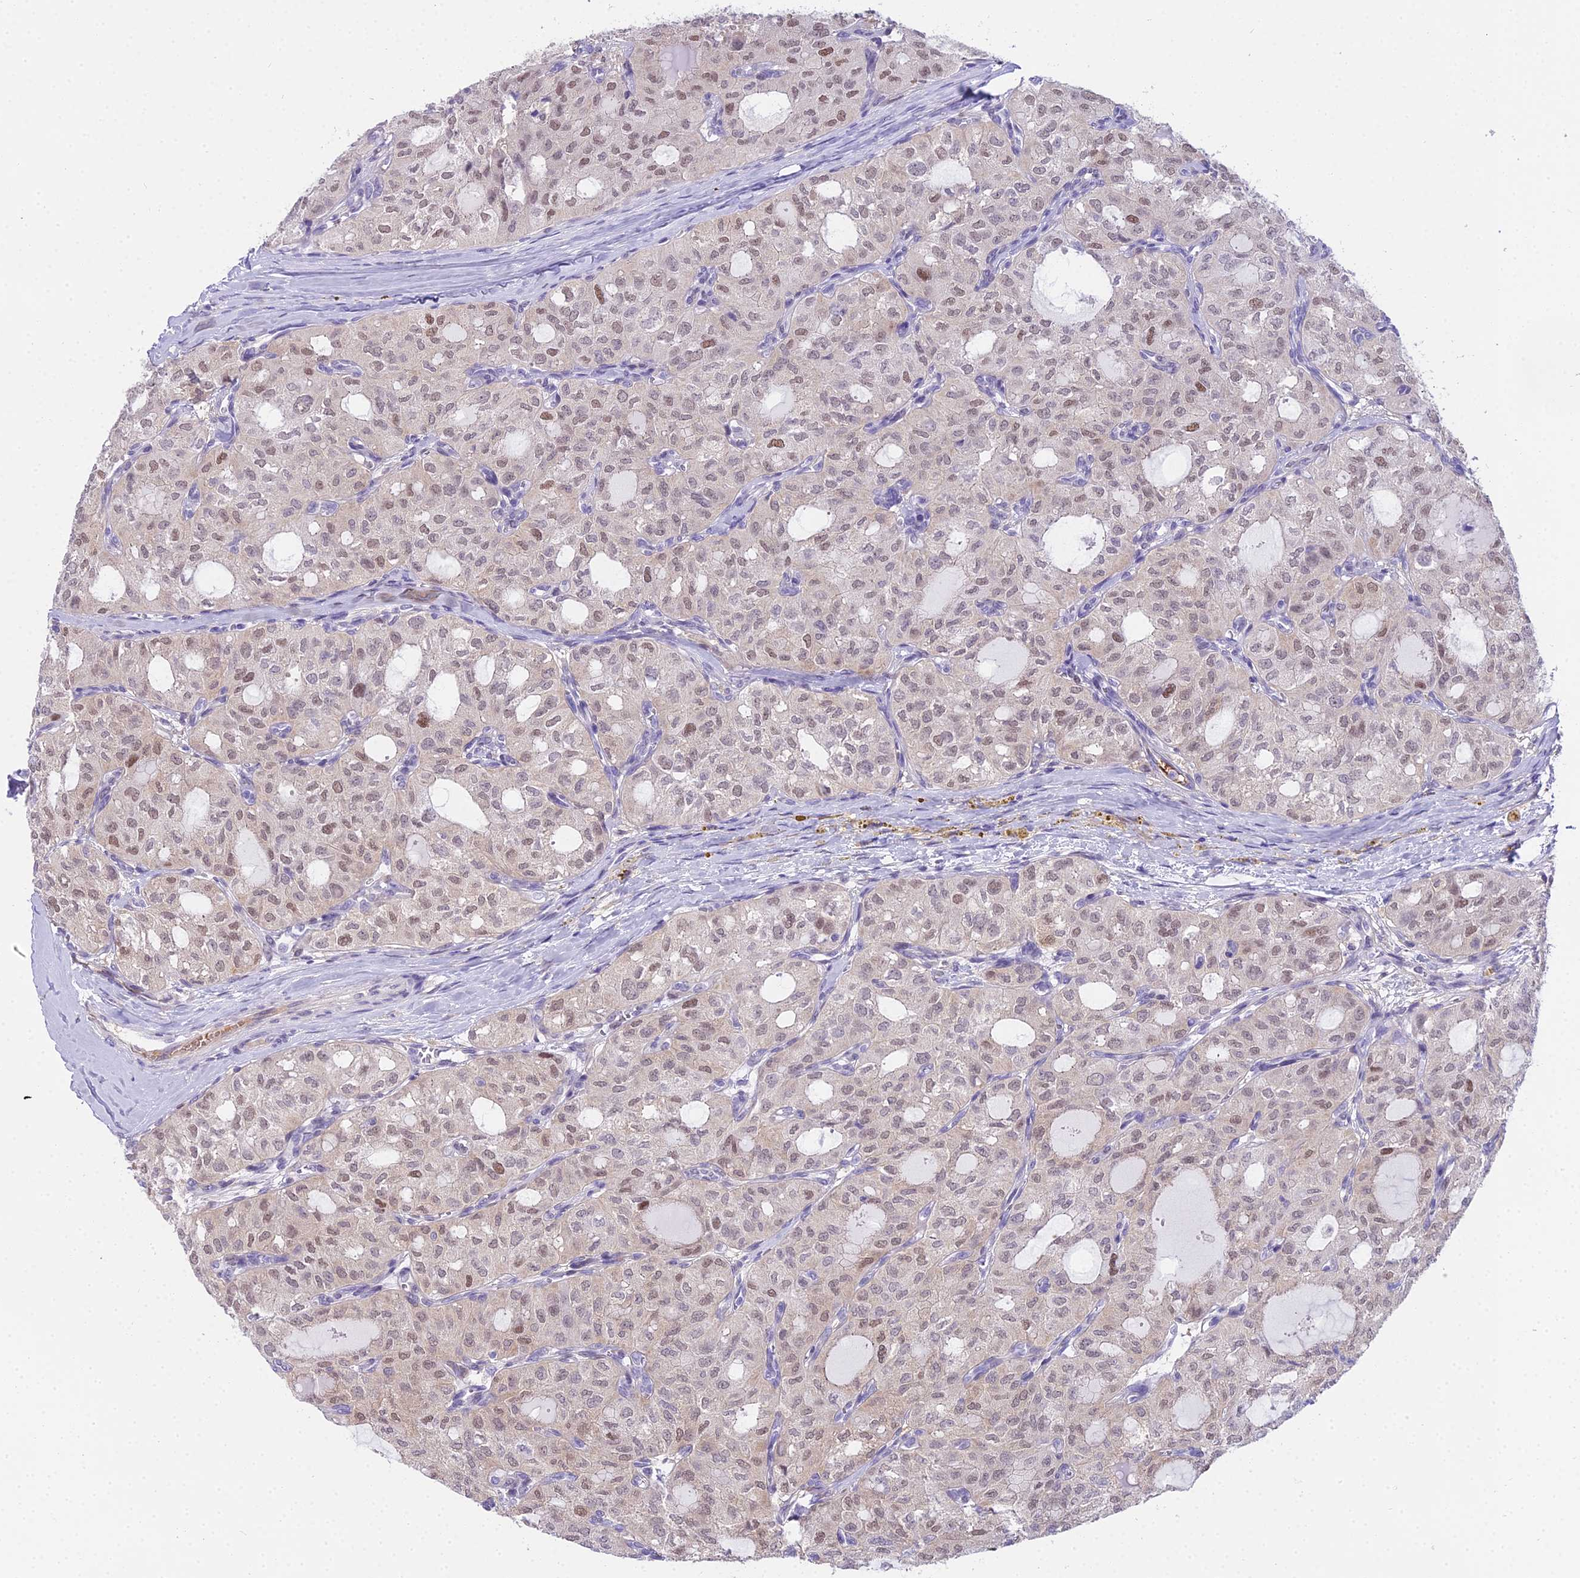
{"staining": {"intensity": "weak", "quantity": "25%-75%", "location": "nuclear"}, "tissue": "thyroid cancer", "cell_type": "Tumor cells", "image_type": "cancer", "snomed": [{"axis": "morphology", "description": "Follicular adenoma carcinoma, NOS"}, {"axis": "topography", "description": "Thyroid gland"}], "caption": "Approximately 25%-75% of tumor cells in human thyroid follicular adenoma carcinoma display weak nuclear protein expression as visualized by brown immunohistochemical staining.", "gene": "MAT2A", "patient": {"sex": "male", "age": 75}}